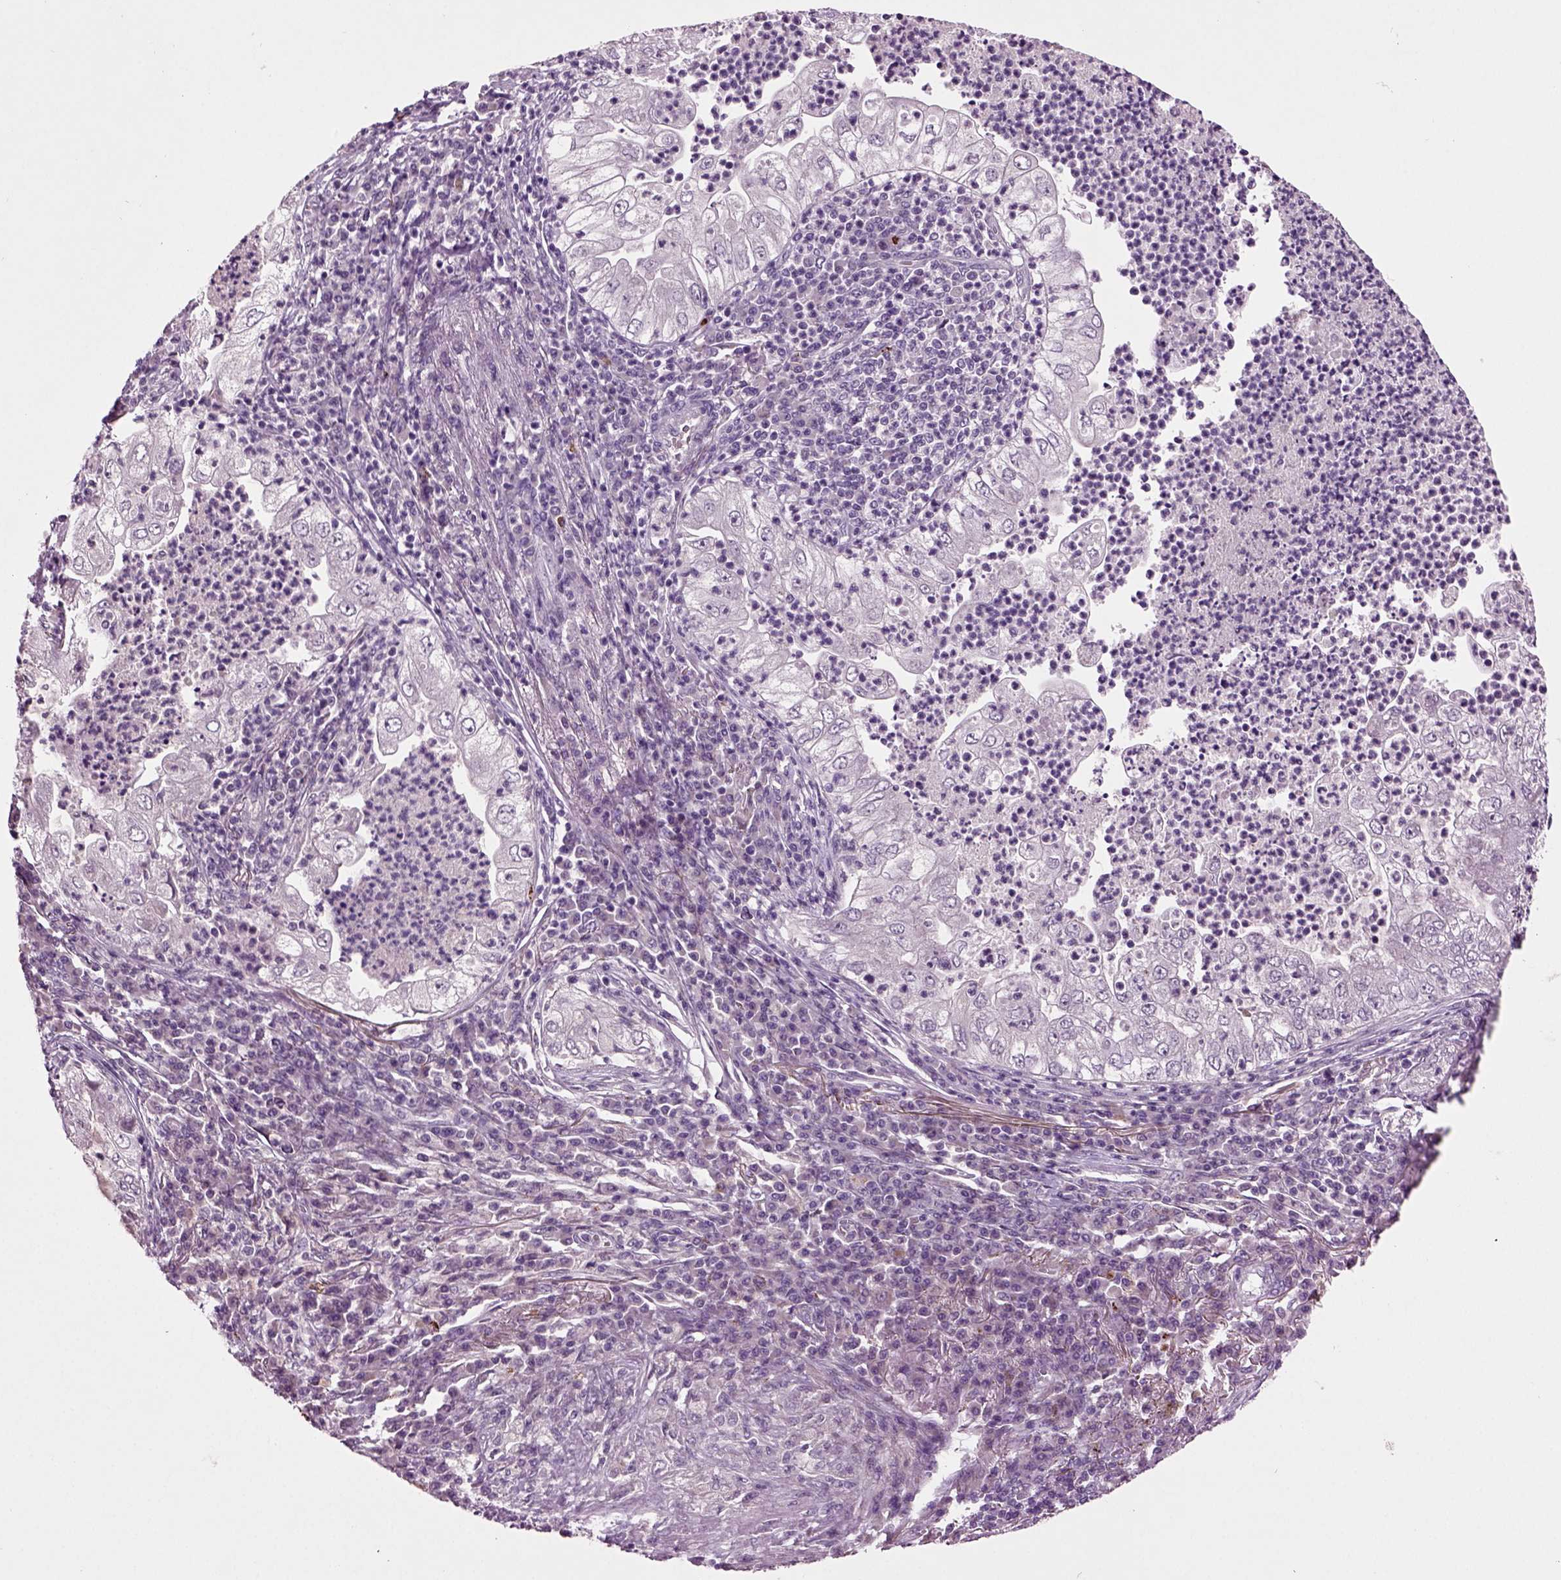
{"staining": {"intensity": "negative", "quantity": "none", "location": "none"}, "tissue": "lung cancer", "cell_type": "Tumor cells", "image_type": "cancer", "snomed": [{"axis": "morphology", "description": "Adenocarcinoma, NOS"}, {"axis": "topography", "description": "Lung"}], "caption": "IHC image of adenocarcinoma (lung) stained for a protein (brown), which demonstrates no positivity in tumor cells. Nuclei are stained in blue.", "gene": "SLC17A6", "patient": {"sex": "female", "age": 73}}